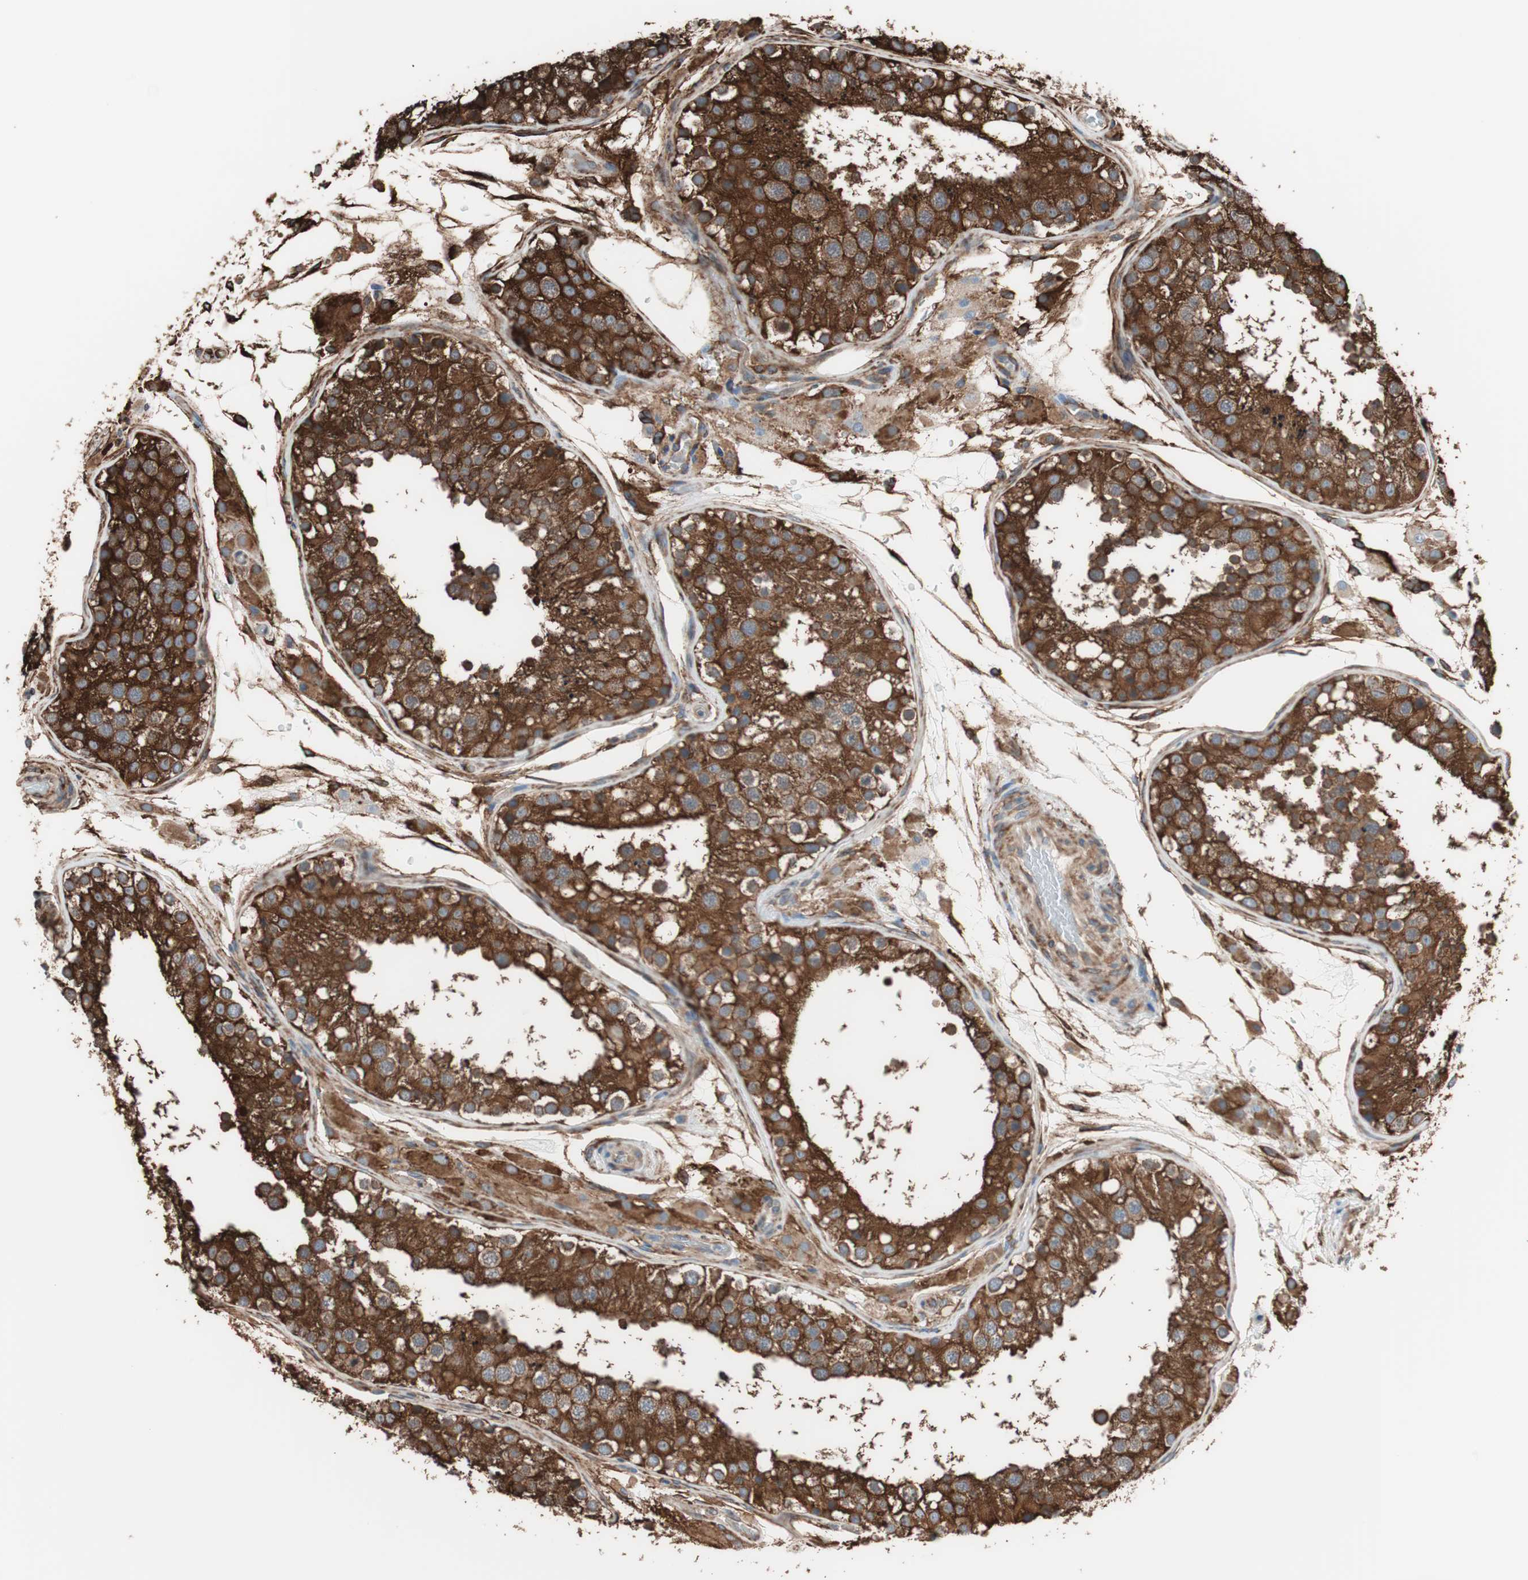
{"staining": {"intensity": "strong", "quantity": ">75%", "location": "cytoplasmic/membranous"}, "tissue": "testis", "cell_type": "Cells in seminiferous ducts", "image_type": "normal", "snomed": [{"axis": "morphology", "description": "Normal tissue, NOS"}, {"axis": "topography", "description": "Testis"}], "caption": "Cells in seminiferous ducts reveal high levels of strong cytoplasmic/membranous expression in about >75% of cells in normal testis. The protein is stained brown, and the nuclei are stained in blue (DAB (3,3'-diaminobenzidine) IHC with brightfield microscopy, high magnification).", "gene": "GPSM2", "patient": {"sex": "male", "age": 26}}